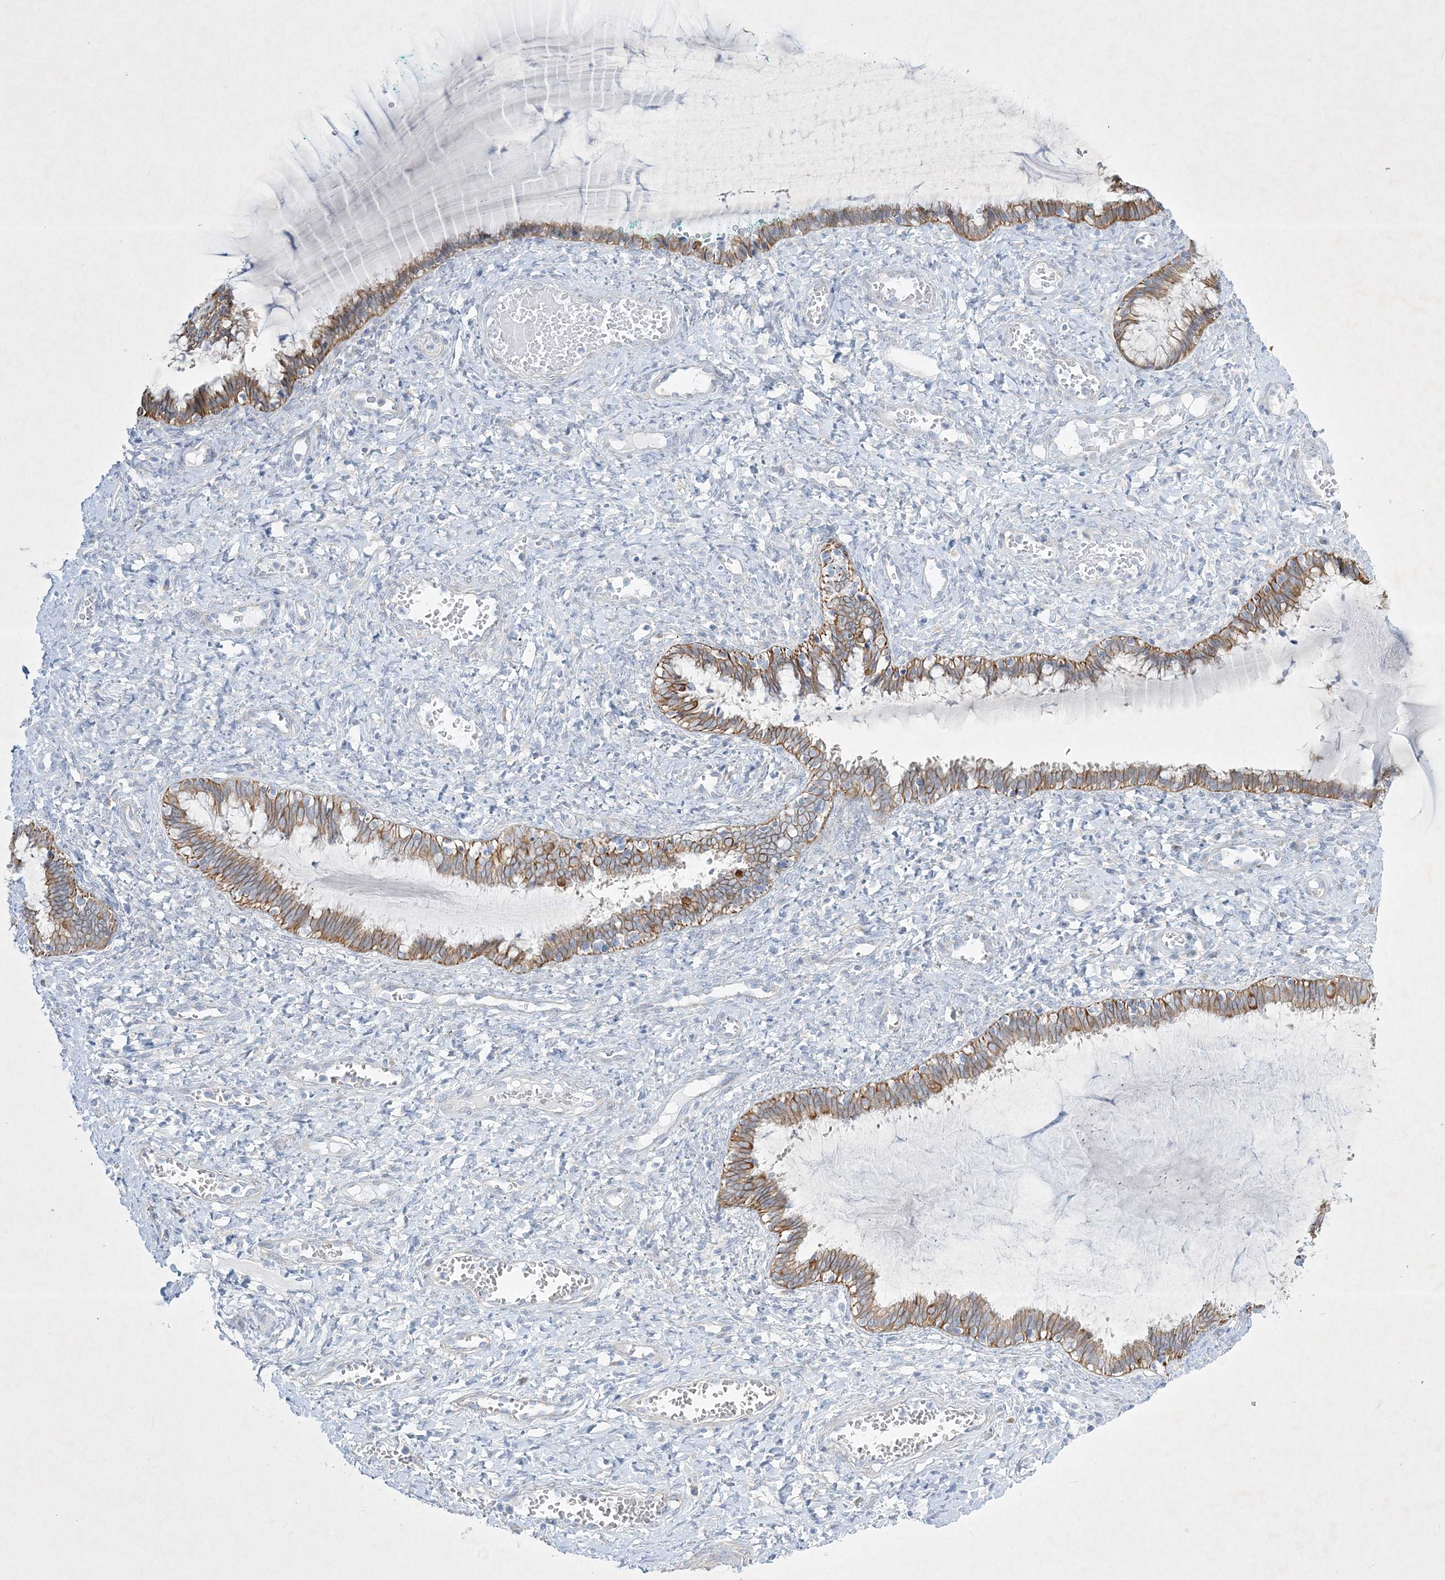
{"staining": {"intensity": "moderate", "quantity": ">75%", "location": "cytoplasmic/membranous"}, "tissue": "cervix", "cell_type": "Glandular cells", "image_type": "normal", "snomed": [{"axis": "morphology", "description": "Normal tissue, NOS"}, {"axis": "morphology", "description": "Adenocarcinoma, NOS"}, {"axis": "topography", "description": "Cervix"}], "caption": "Brown immunohistochemical staining in normal human cervix reveals moderate cytoplasmic/membranous staining in approximately >75% of glandular cells.", "gene": "FARSB", "patient": {"sex": "female", "age": 29}}